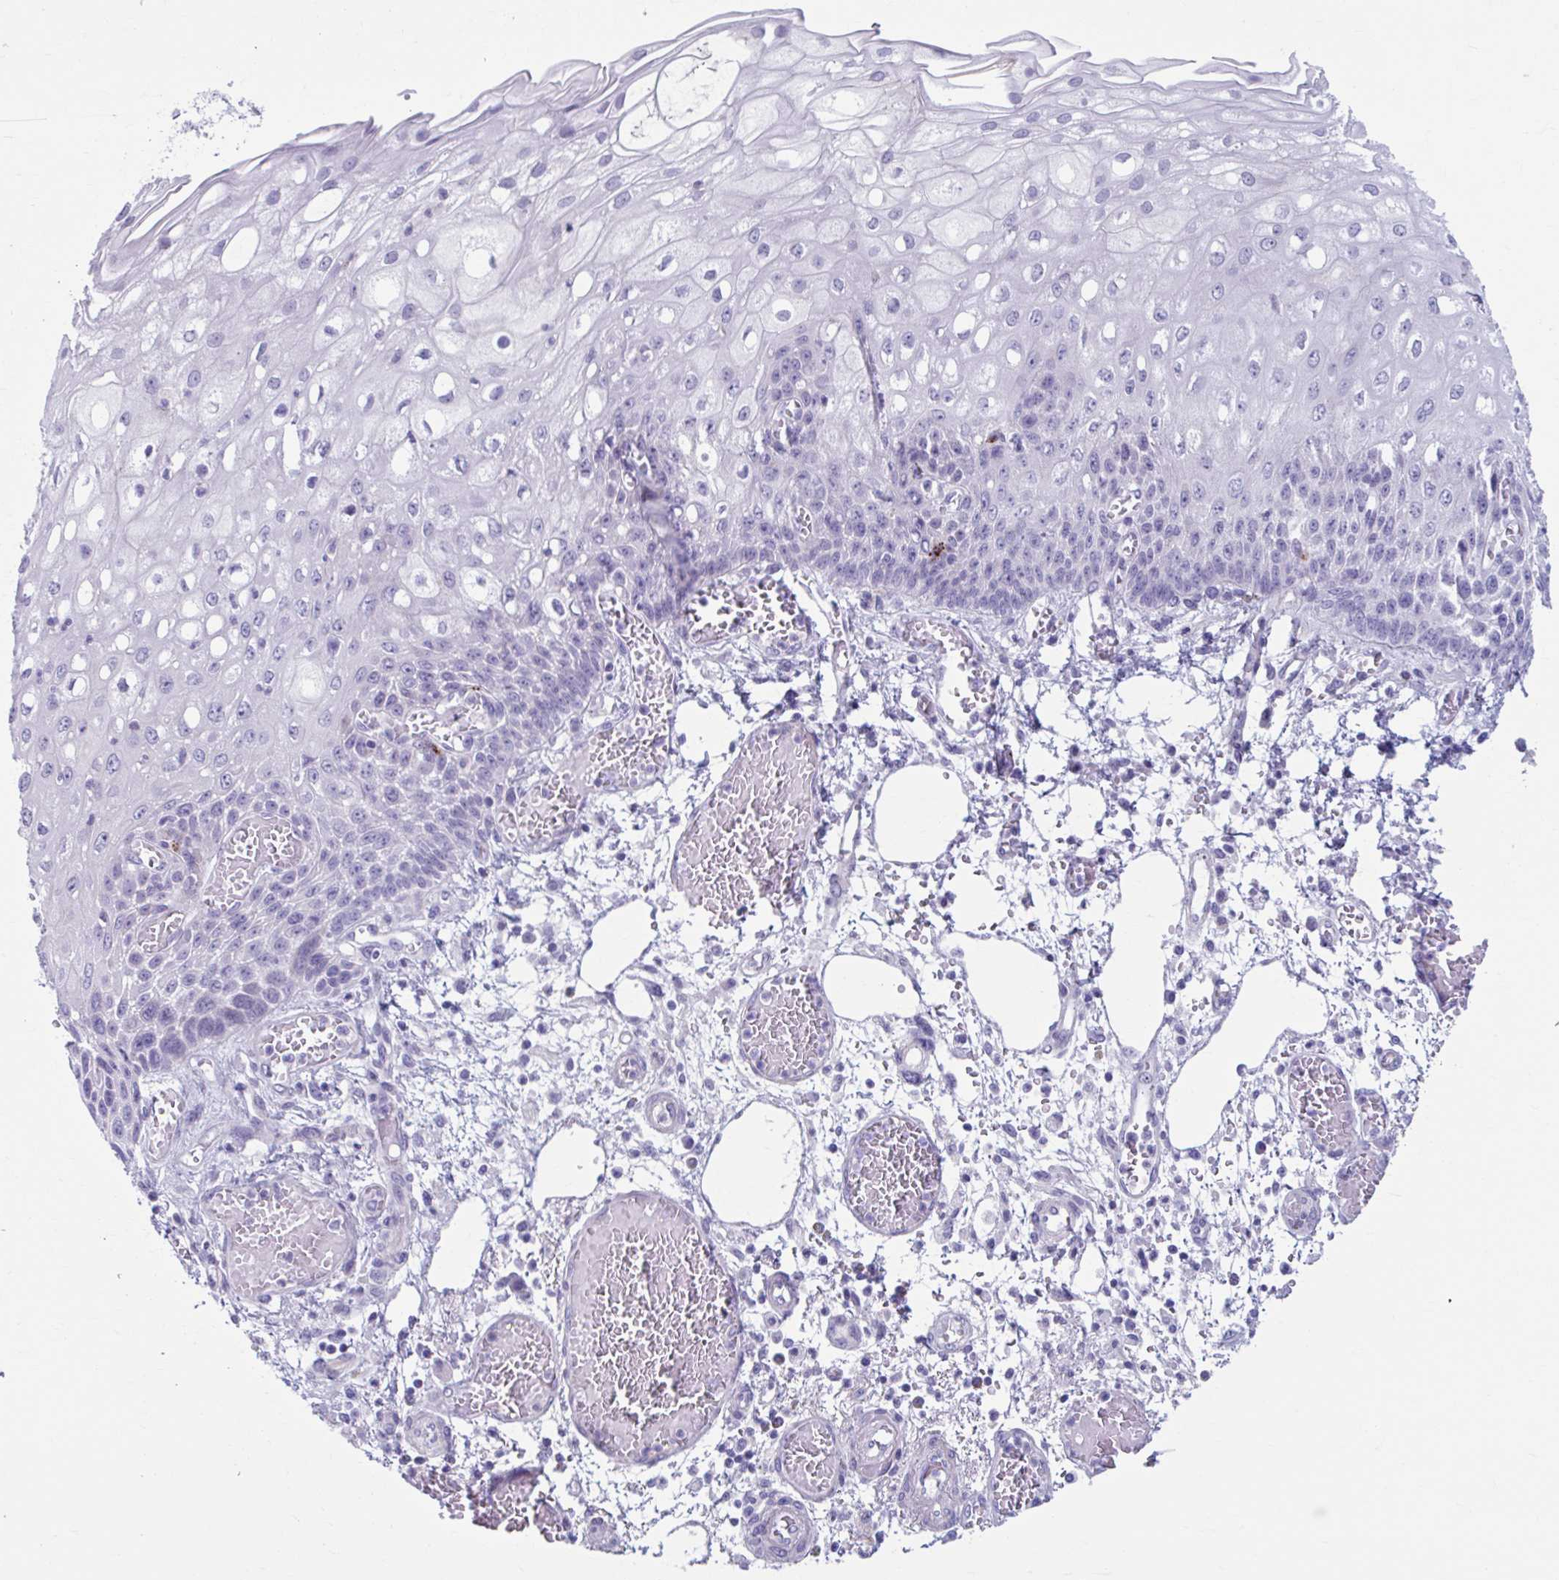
{"staining": {"intensity": "negative", "quantity": "none", "location": "none"}, "tissue": "esophagus", "cell_type": "Squamous epithelial cells", "image_type": "normal", "snomed": [{"axis": "morphology", "description": "Normal tissue, NOS"}, {"axis": "morphology", "description": "Adenocarcinoma, NOS"}, {"axis": "topography", "description": "Esophagus"}], "caption": "A high-resolution image shows immunohistochemistry staining of benign esophagus, which reveals no significant expression in squamous epithelial cells.", "gene": "C12orf71", "patient": {"sex": "male", "age": 81}}